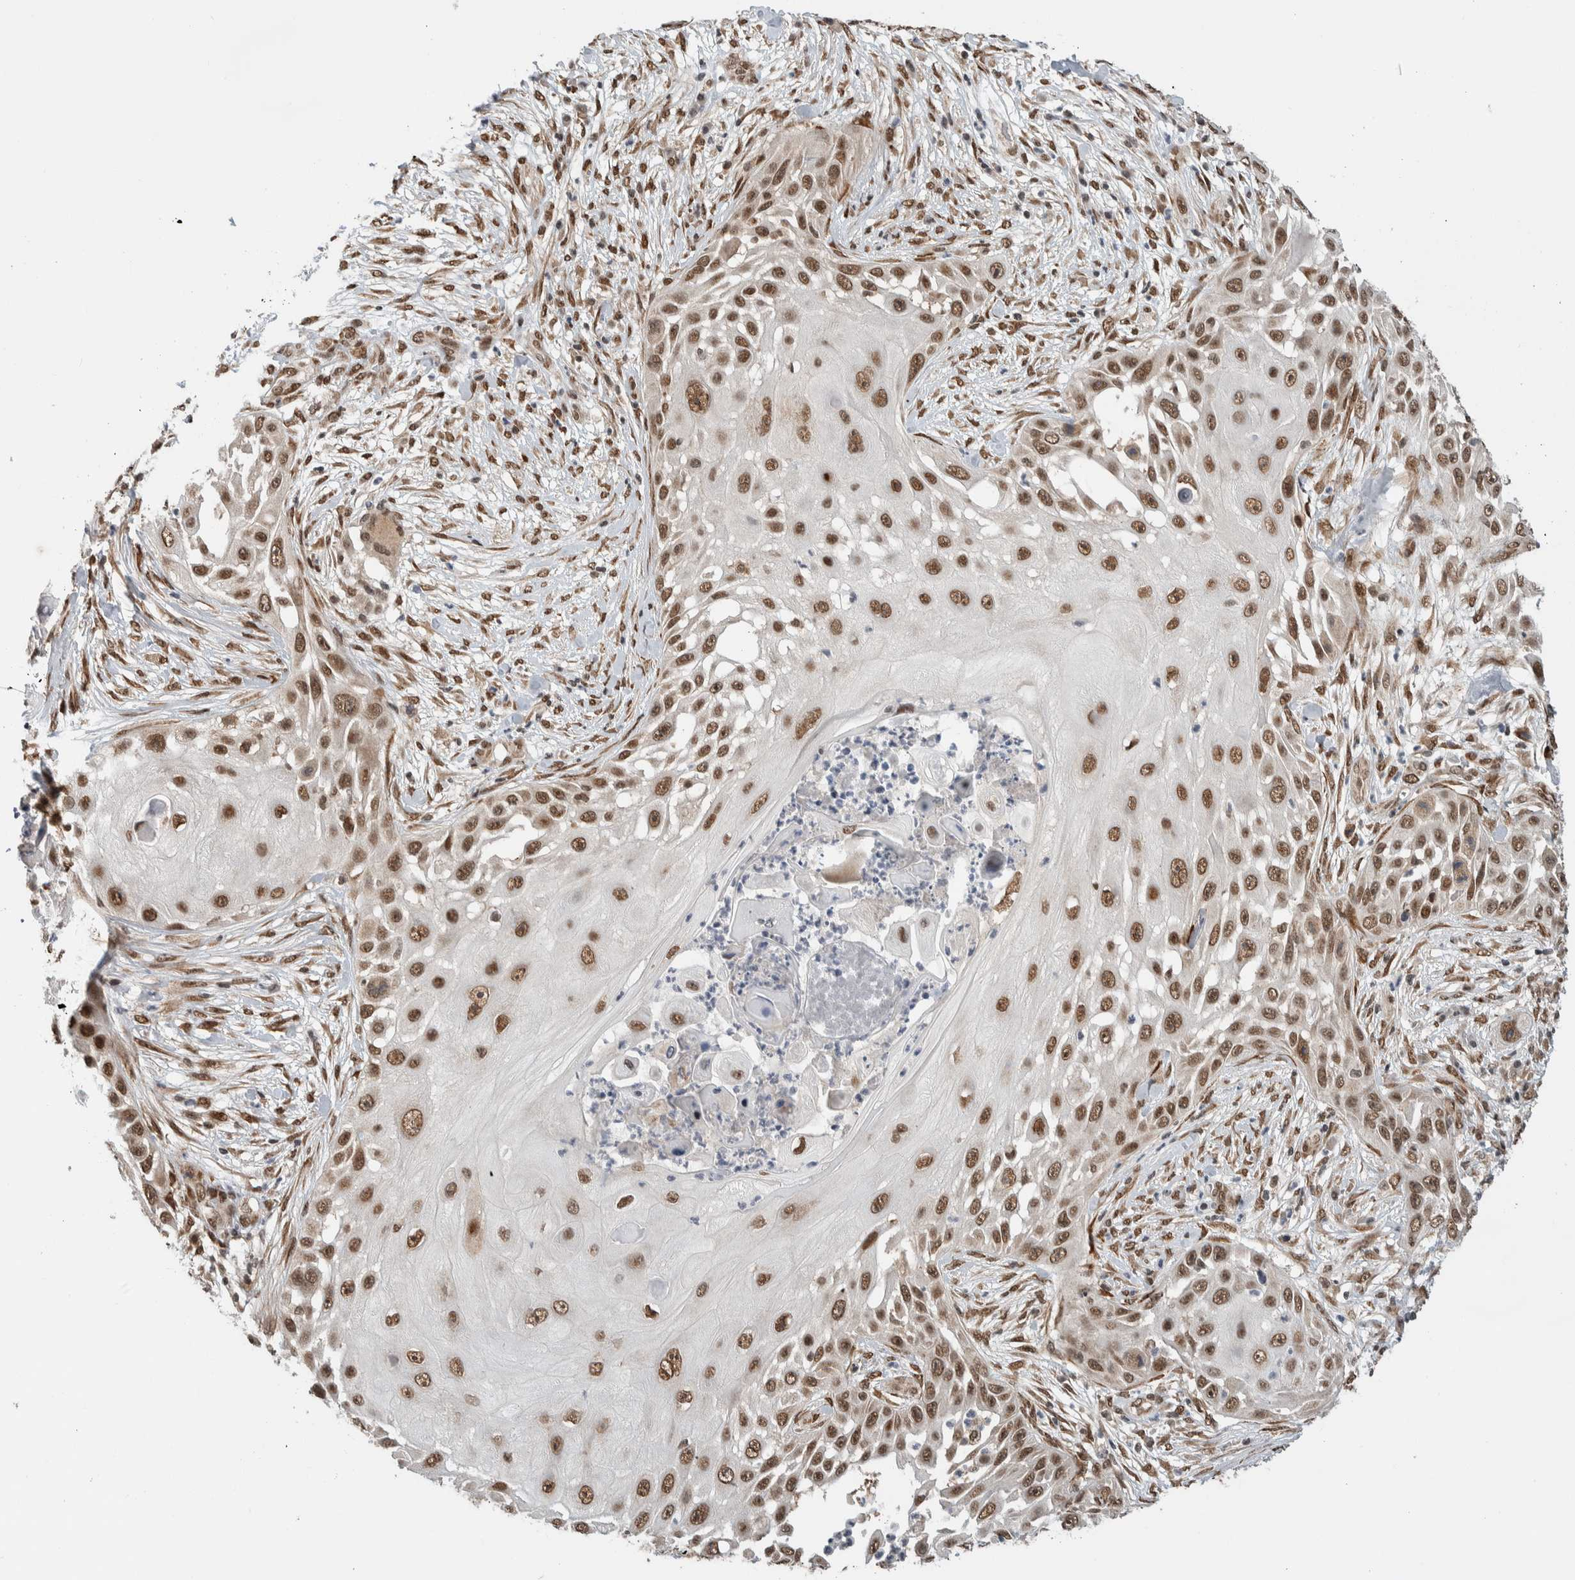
{"staining": {"intensity": "moderate", "quantity": ">75%", "location": "nuclear"}, "tissue": "skin cancer", "cell_type": "Tumor cells", "image_type": "cancer", "snomed": [{"axis": "morphology", "description": "Squamous cell carcinoma, NOS"}, {"axis": "topography", "description": "Skin"}], "caption": "Tumor cells exhibit medium levels of moderate nuclear positivity in approximately >75% of cells in human skin cancer.", "gene": "TNRC18", "patient": {"sex": "female", "age": 44}}